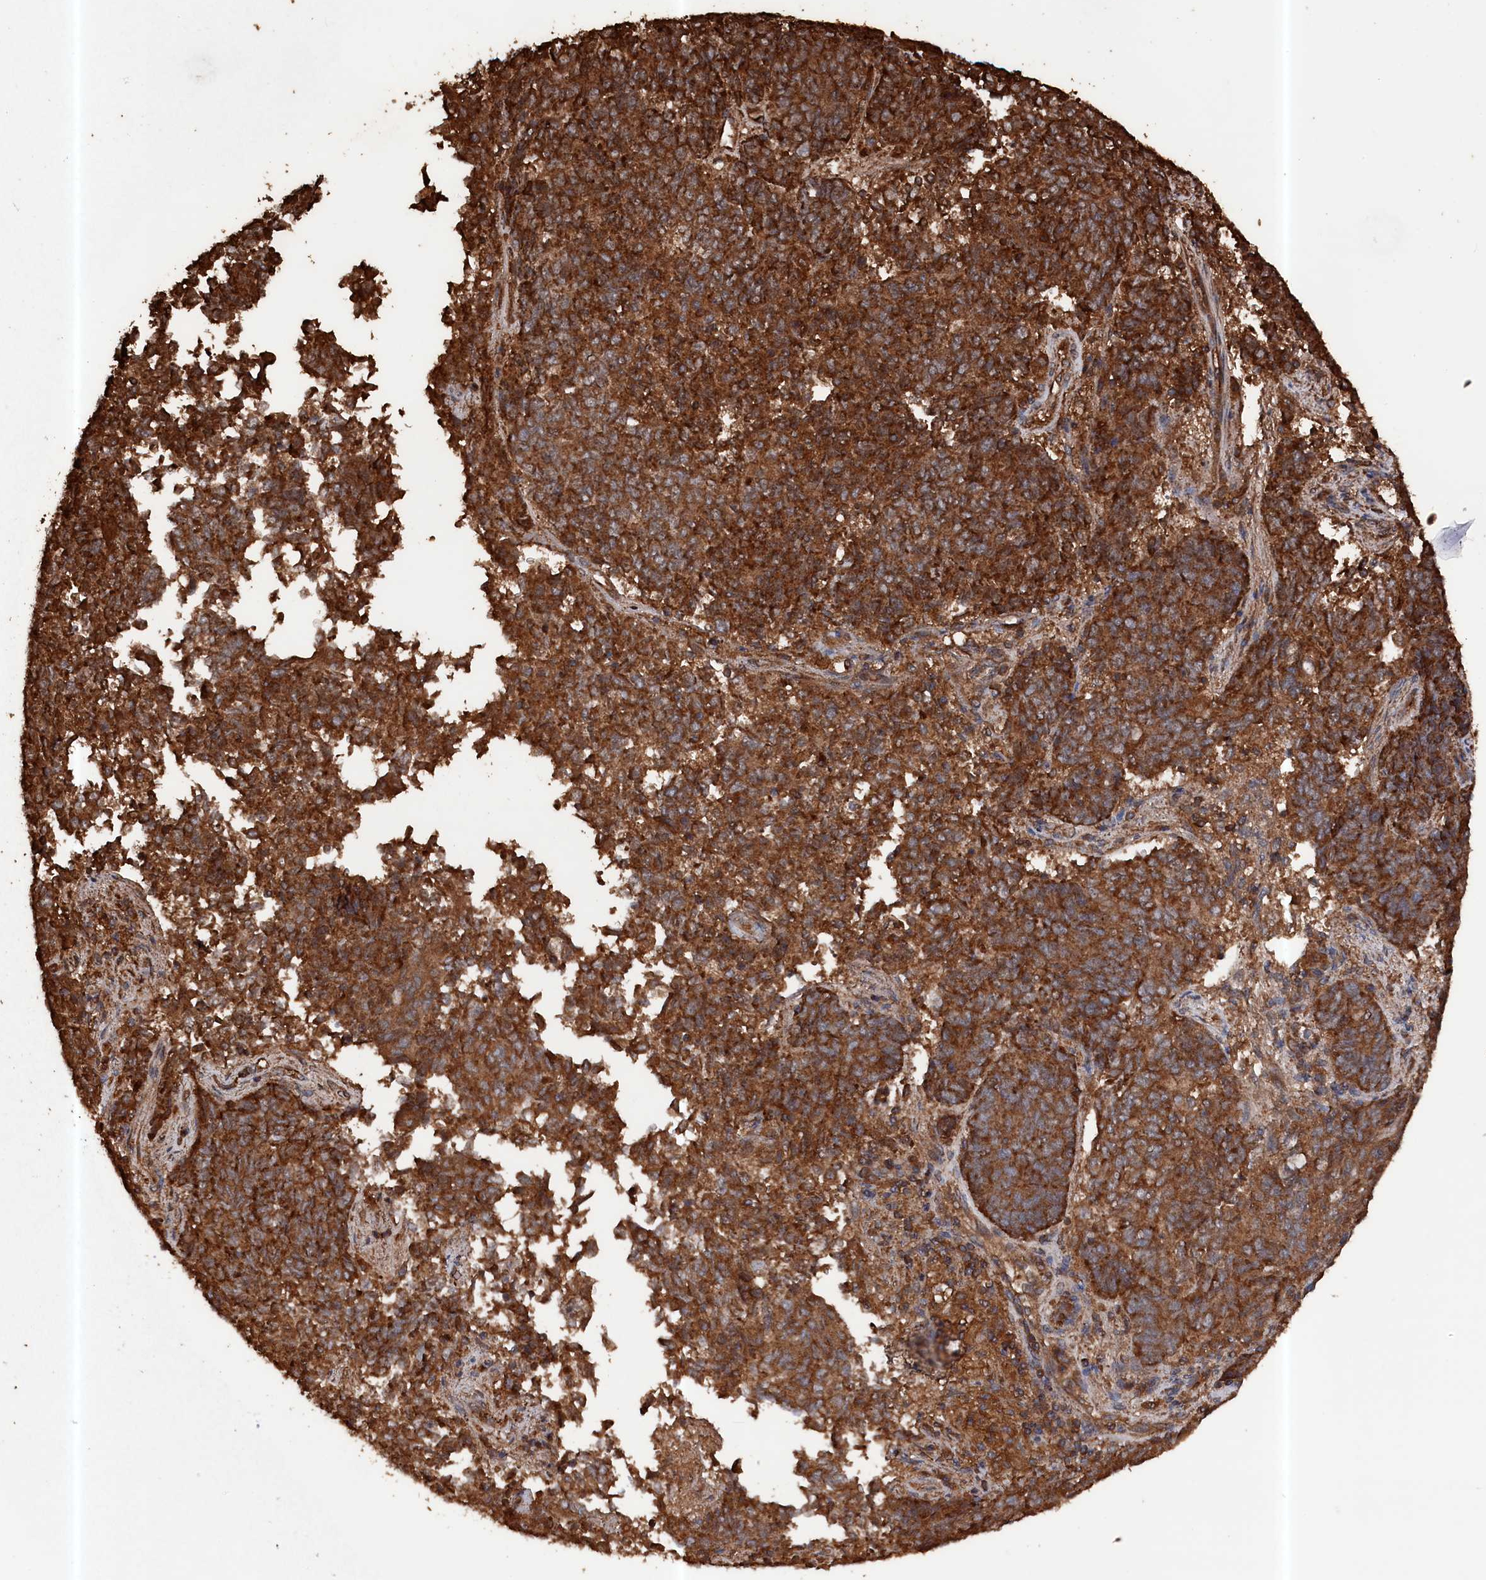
{"staining": {"intensity": "strong", "quantity": ">75%", "location": "cytoplasmic/membranous"}, "tissue": "endometrial cancer", "cell_type": "Tumor cells", "image_type": "cancer", "snomed": [{"axis": "morphology", "description": "Adenocarcinoma, NOS"}, {"axis": "topography", "description": "Endometrium"}], "caption": "Immunohistochemical staining of endometrial cancer (adenocarcinoma) reveals high levels of strong cytoplasmic/membranous protein staining in approximately >75% of tumor cells.", "gene": "SNX33", "patient": {"sex": "female", "age": 80}}